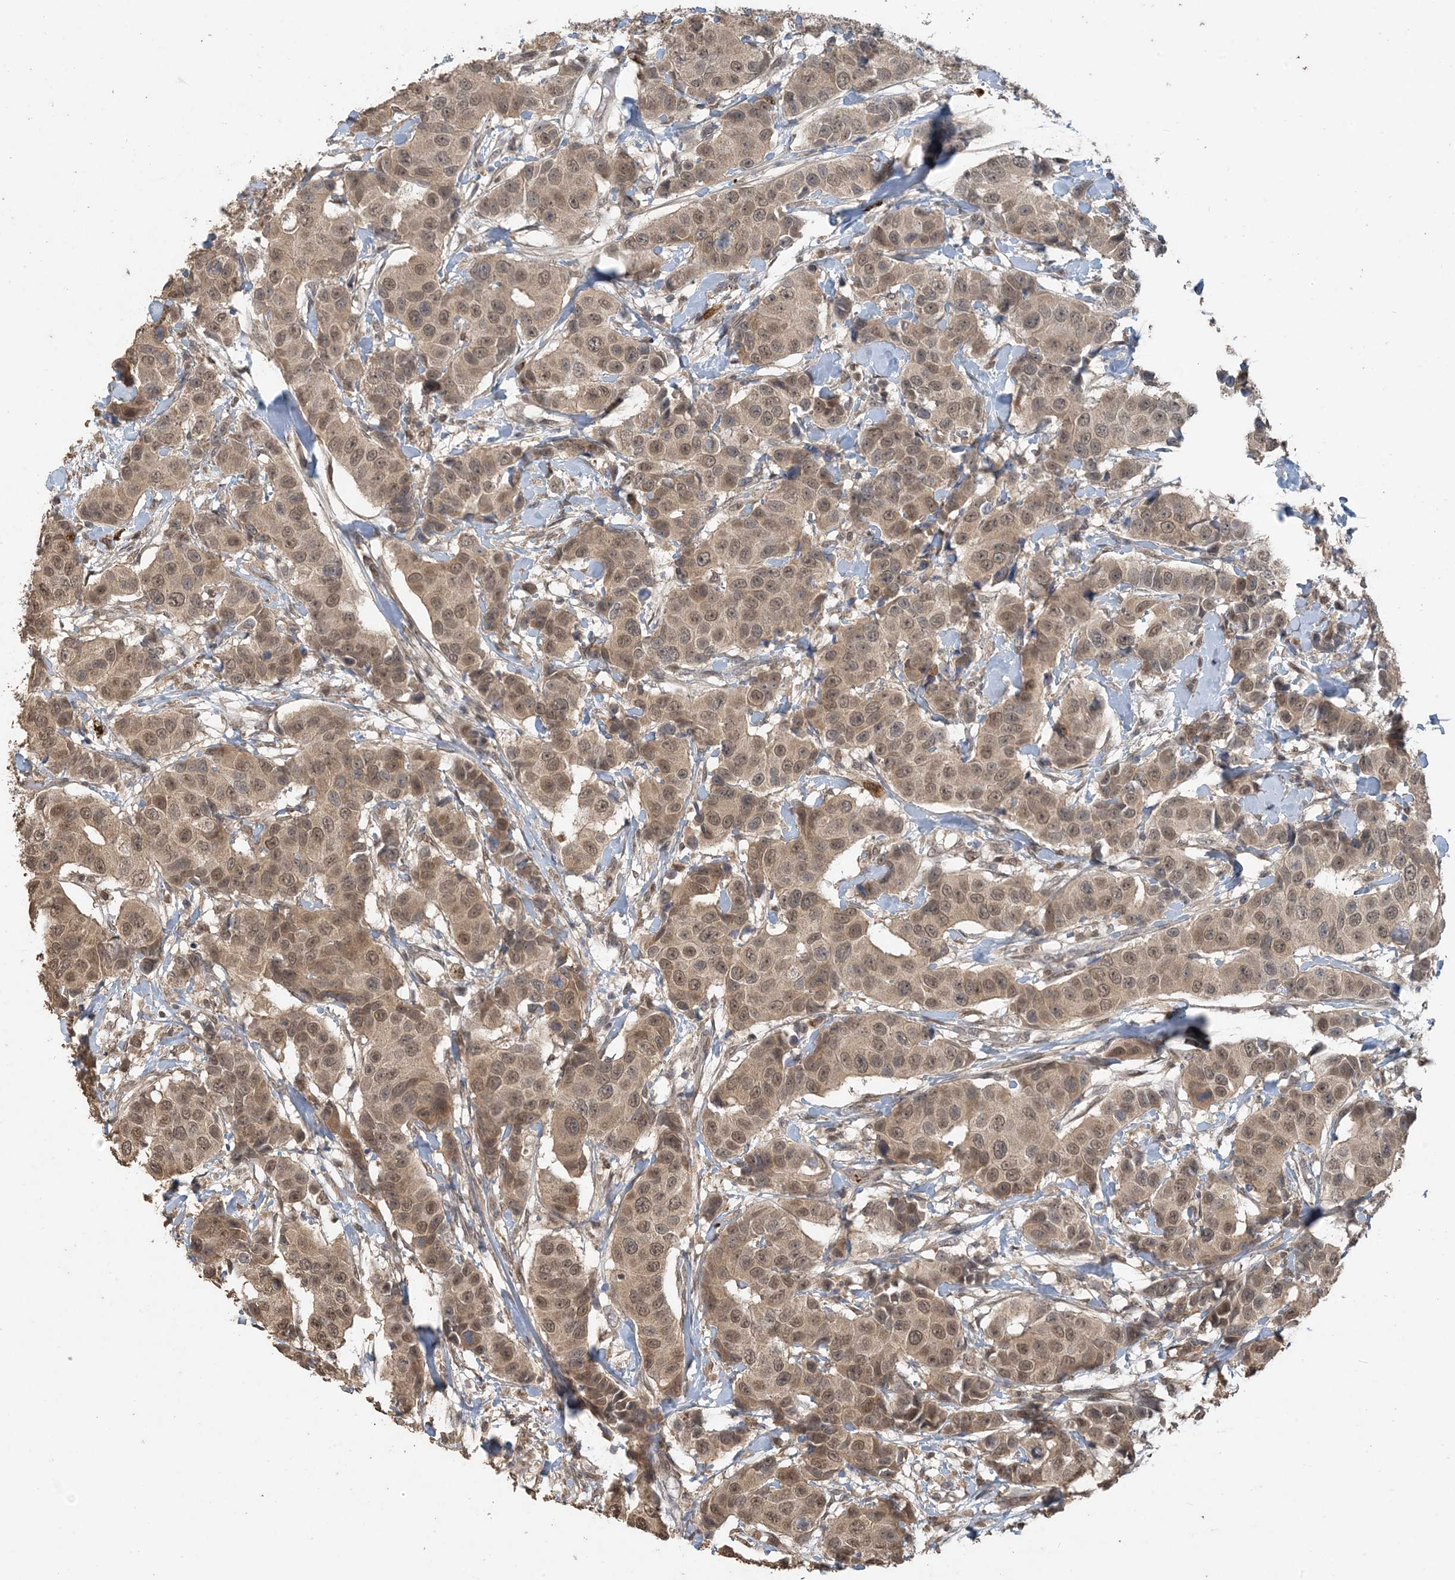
{"staining": {"intensity": "moderate", "quantity": ">75%", "location": "nuclear"}, "tissue": "breast cancer", "cell_type": "Tumor cells", "image_type": "cancer", "snomed": [{"axis": "morphology", "description": "Normal tissue, NOS"}, {"axis": "morphology", "description": "Duct carcinoma"}, {"axis": "topography", "description": "Breast"}], "caption": "Moderate nuclear protein expression is present in about >75% of tumor cells in intraductal carcinoma (breast).", "gene": "ZC3H12A", "patient": {"sex": "female", "age": 39}}